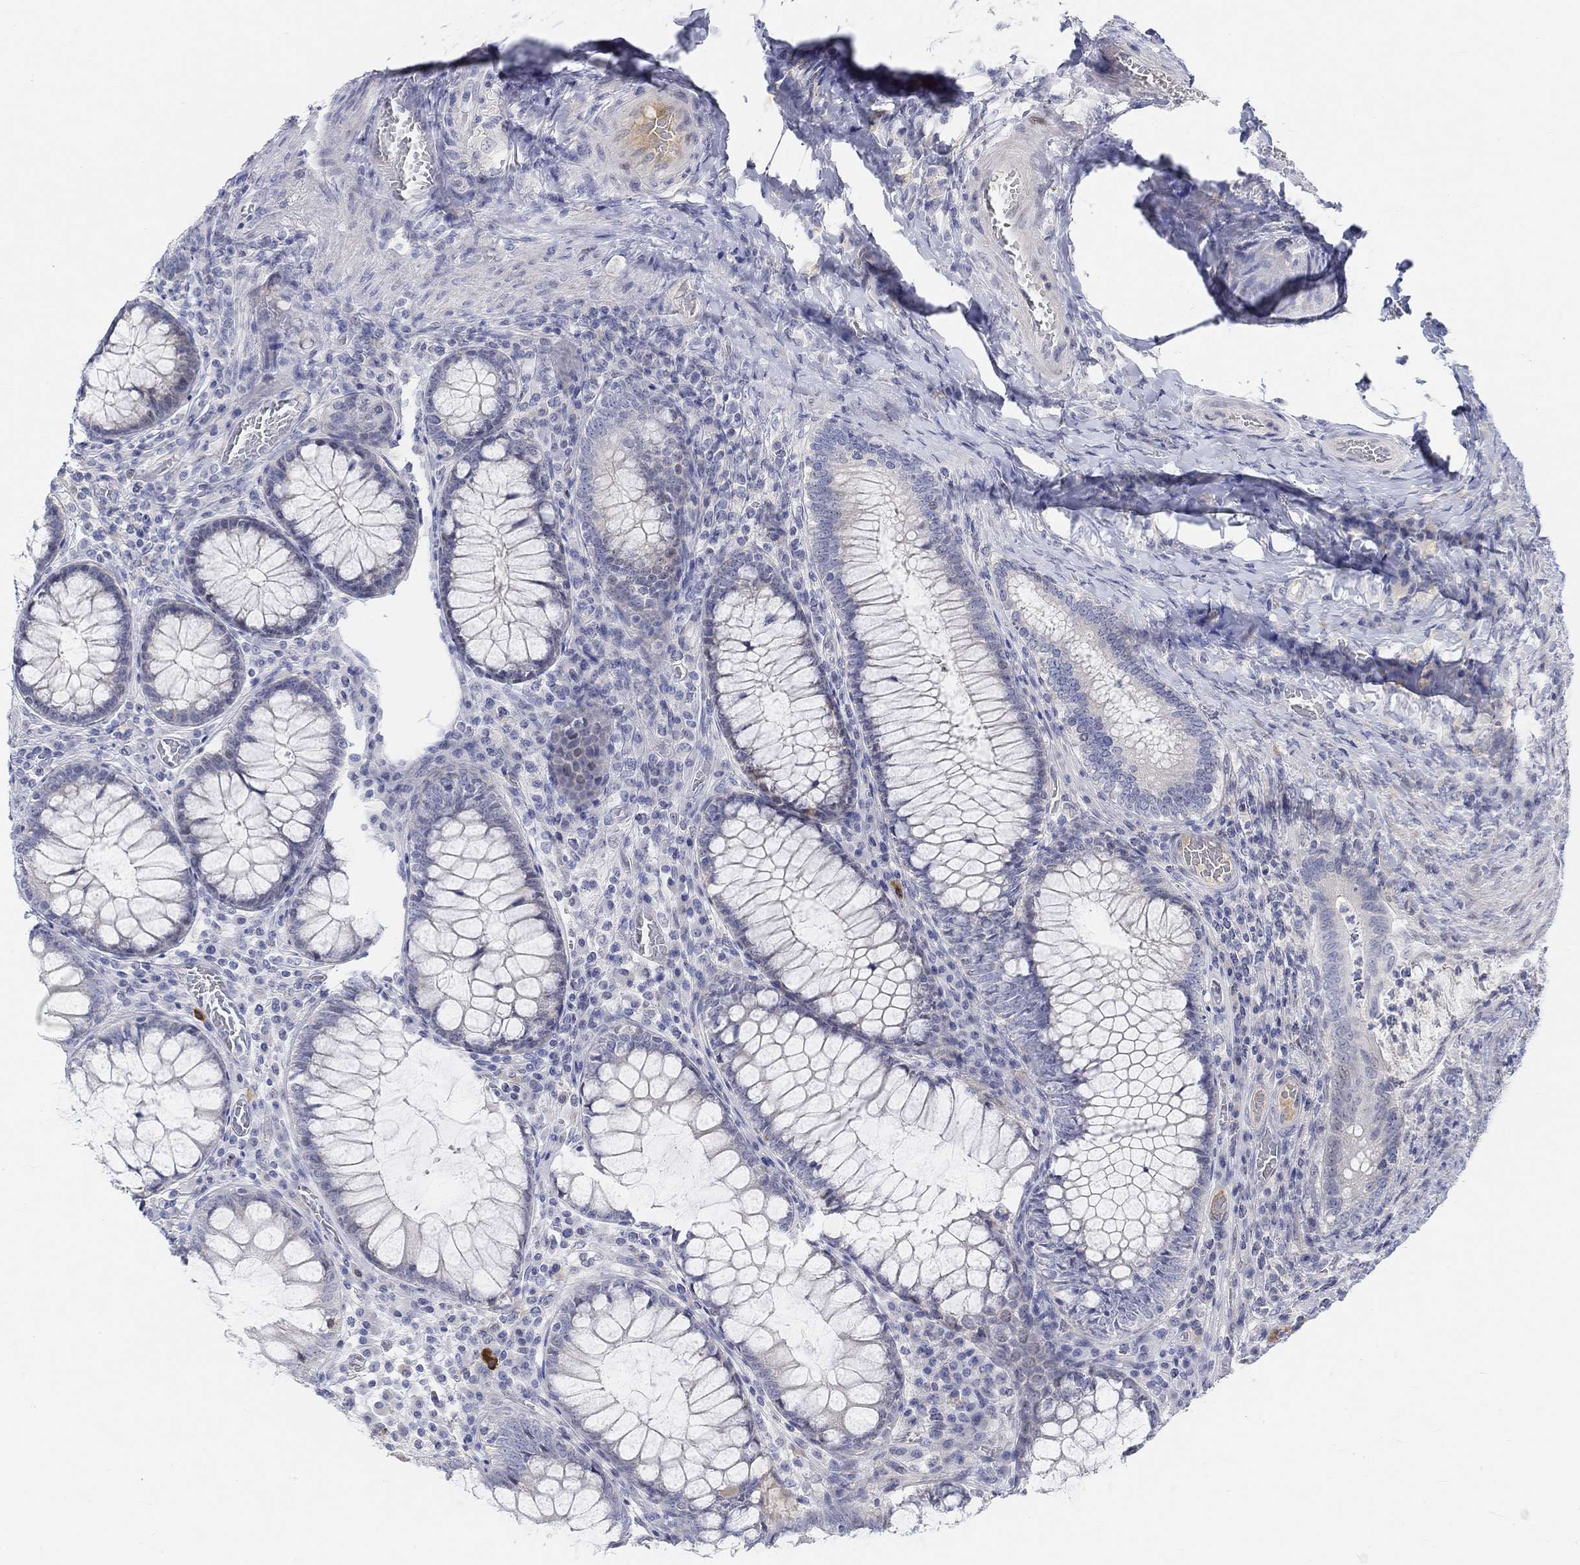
{"staining": {"intensity": "negative", "quantity": "none", "location": "none"}, "tissue": "colorectal cancer", "cell_type": "Tumor cells", "image_type": "cancer", "snomed": [{"axis": "morphology", "description": "Adenocarcinoma, NOS"}, {"axis": "topography", "description": "Colon"}], "caption": "Tumor cells show no significant staining in colorectal cancer.", "gene": "SNTG2", "patient": {"sex": "female", "age": 86}}